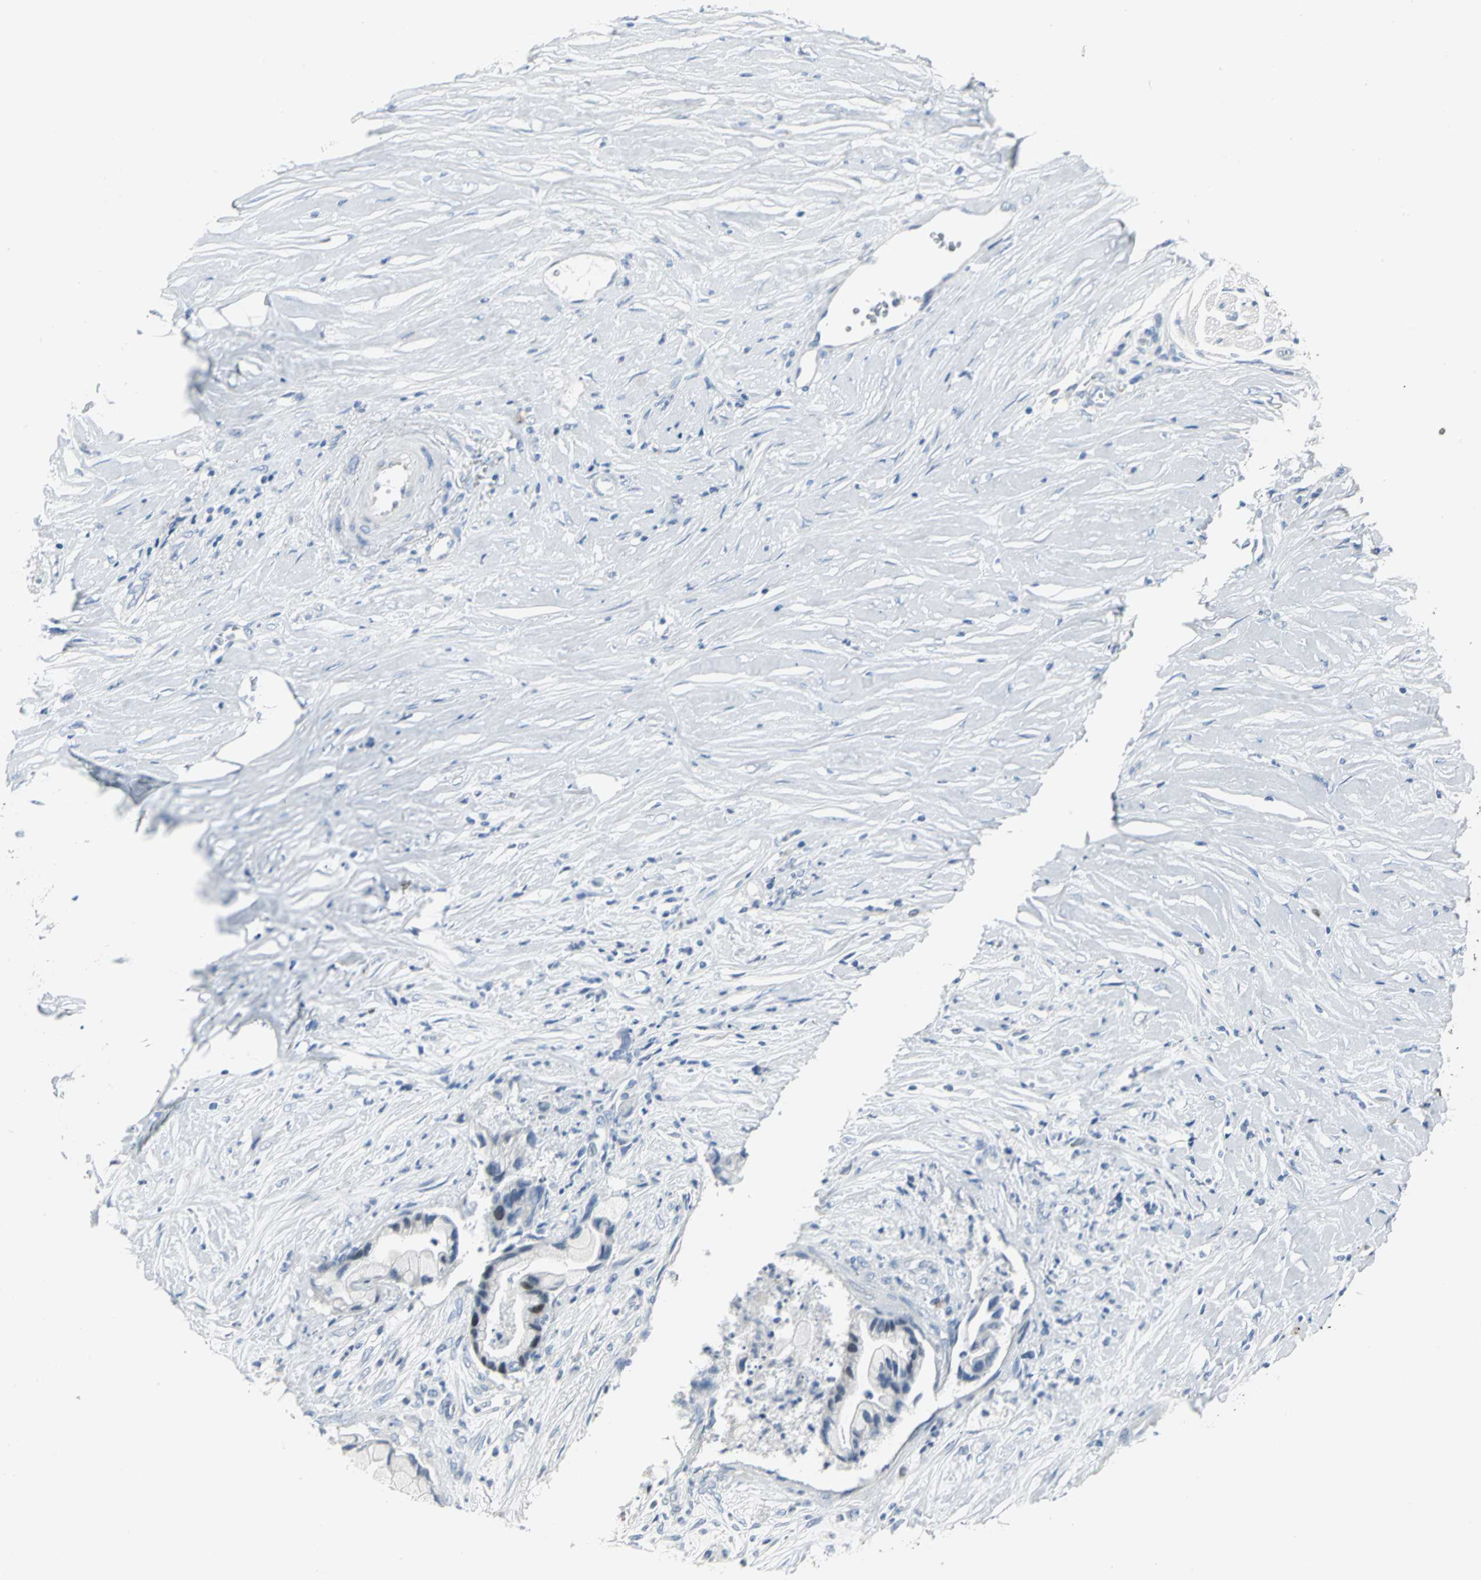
{"staining": {"intensity": "negative", "quantity": "none", "location": "none"}, "tissue": "pancreatic cancer", "cell_type": "Tumor cells", "image_type": "cancer", "snomed": [{"axis": "morphology", "description": "Adenocarcinoma, NOS"}, {"axis": "topography", "description": "Pancreas"}], "caption": "A histopathology image of pancreatic adenocarcinoma stained for a protein demonstrates no brown staining in tumor cells.", "gene": "MCM3", "patient": {"sex": "female", "age": 59}}